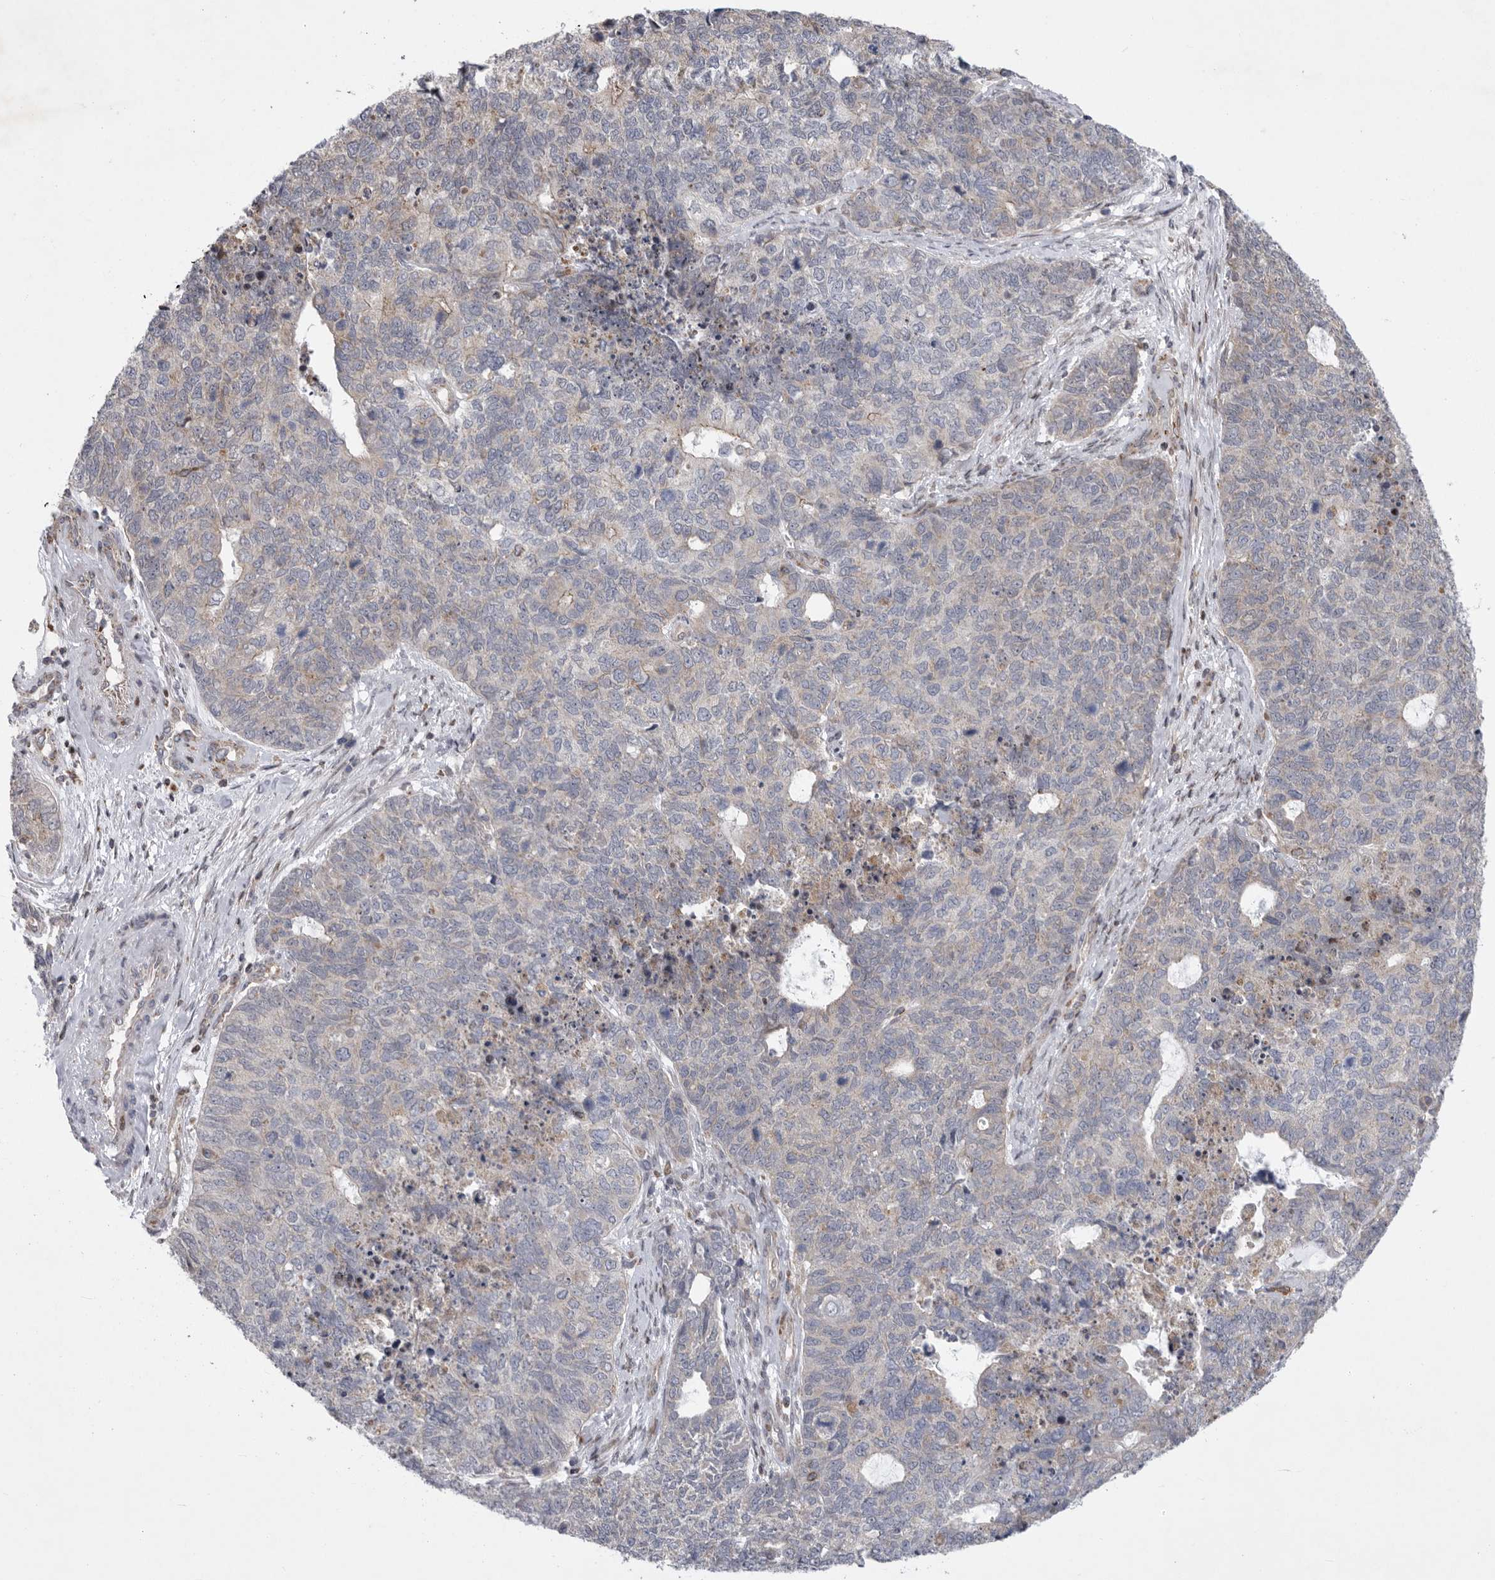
{"staining": {"intensity": "negative", "quantity": "none", "location": "none"}, "tissue": "cervical cancer", "cell_type": "Tumor cells", "image_type": "cancer", "snomed": [{"axis": "morphology", "description": "Squamous cell carcinoma, NOS"}, {"axis": "topography", "description": "Cervix"}], "caption": "Immunohistochemistry (IHC) of human cervical cancer reveals no expression in tumor cells.", "gene": "MPZL1", "patient": {"sex": "female", "age": 63}}